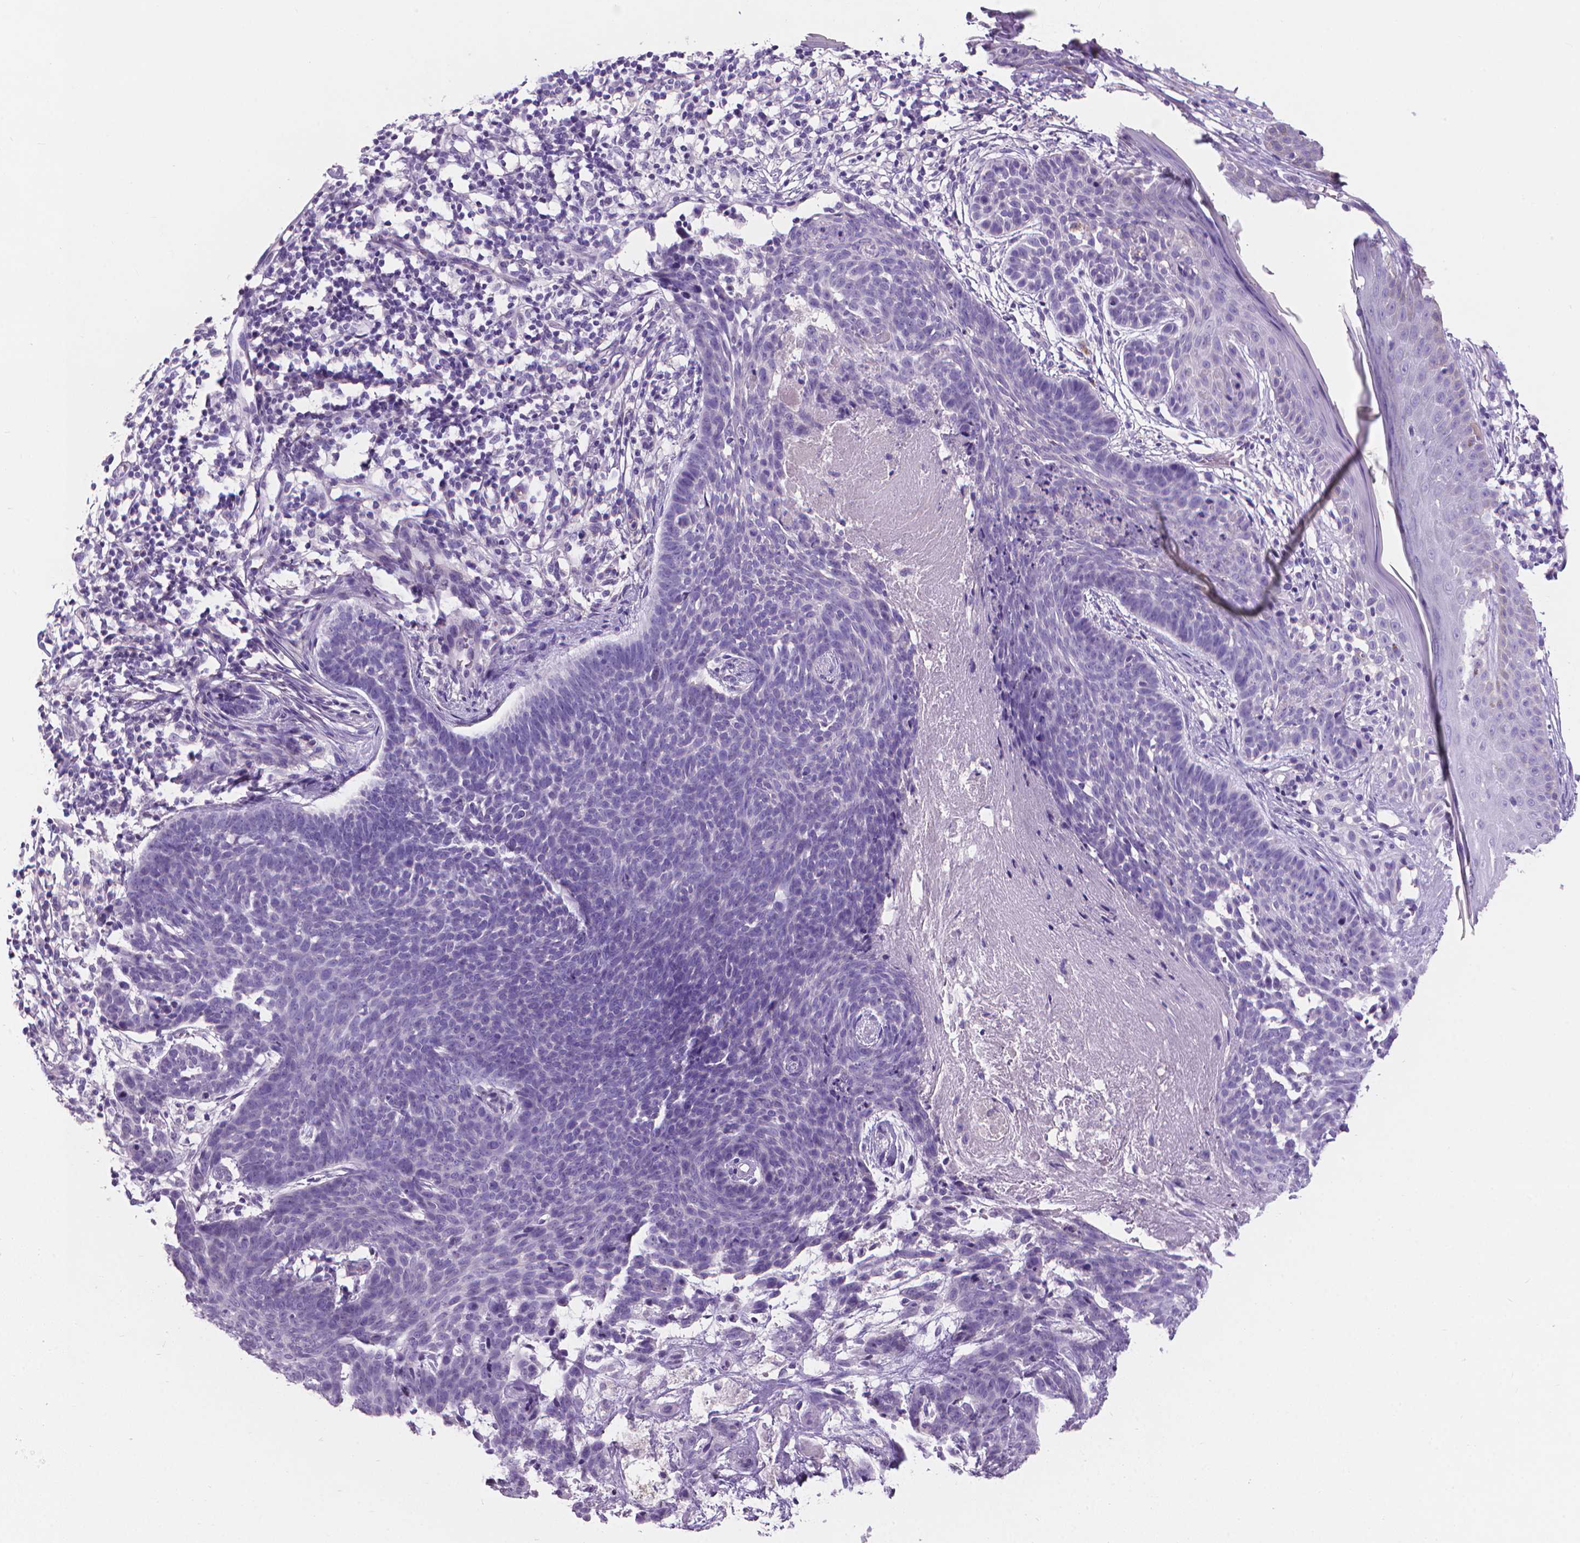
{"staining": {"intensity": "negative", "quantity": "none", "location": "none"}, "tissue": "skin cancer", "cell_type": "Tumor cells", "image_type": "cancer", "snomed": [{"axis": "morphology", "description": "Basal cell carcinoma"}, {"axis": "topography", "description": "Skin"}], "caption": "The IHC histopathology image has no significant expression in tumor cells of skin cancer (basal cell carcinoma) tissue. (DAB (3,3'-diaminobenzidine) immunohistochemistry (IHC), high magnification).", "gene": "XPNPEP2", "patient": {"sex": "male", "age": 85}}